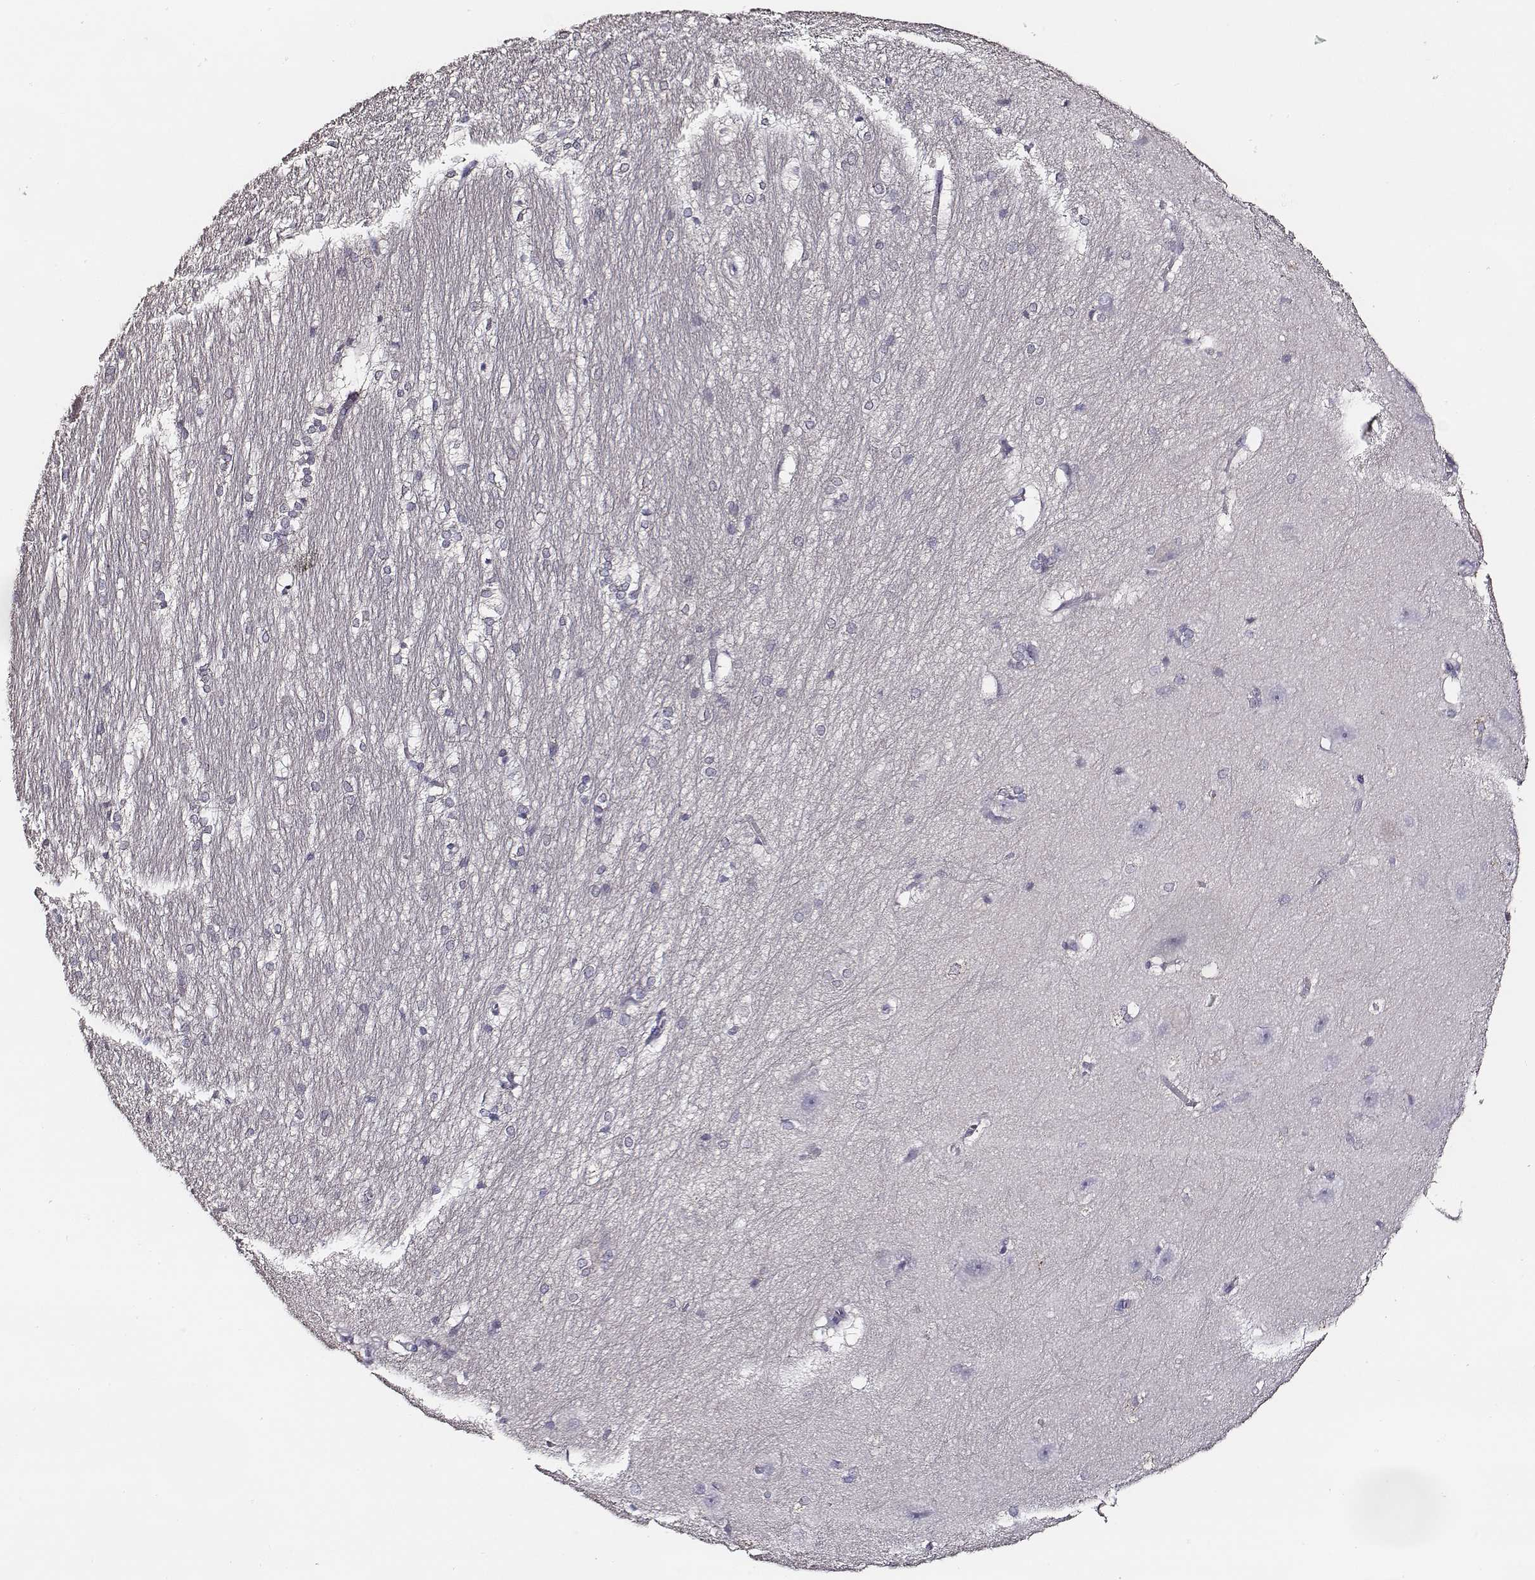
{"staining": {"intensity": "negative", "quantity": "none", "location": "none"}, "tissue": "hippocampus", "cell_type": "Glial cells", "image_type": "normal", "snomed": [{"axis": "morphology", "description": "Normal tissue, NOS"}, {"axis": "topography", "description": "Cerebral cortex"}, {"axis": "topography", "description": "Hippocampus"}], "caption": "A high-resolution photomicrograph shows IHC staining of benign hippocampus, which reveals no significant expression in glial cells.", "gene": "AADAT", "patient": {"sex": "female", "age": 19}}